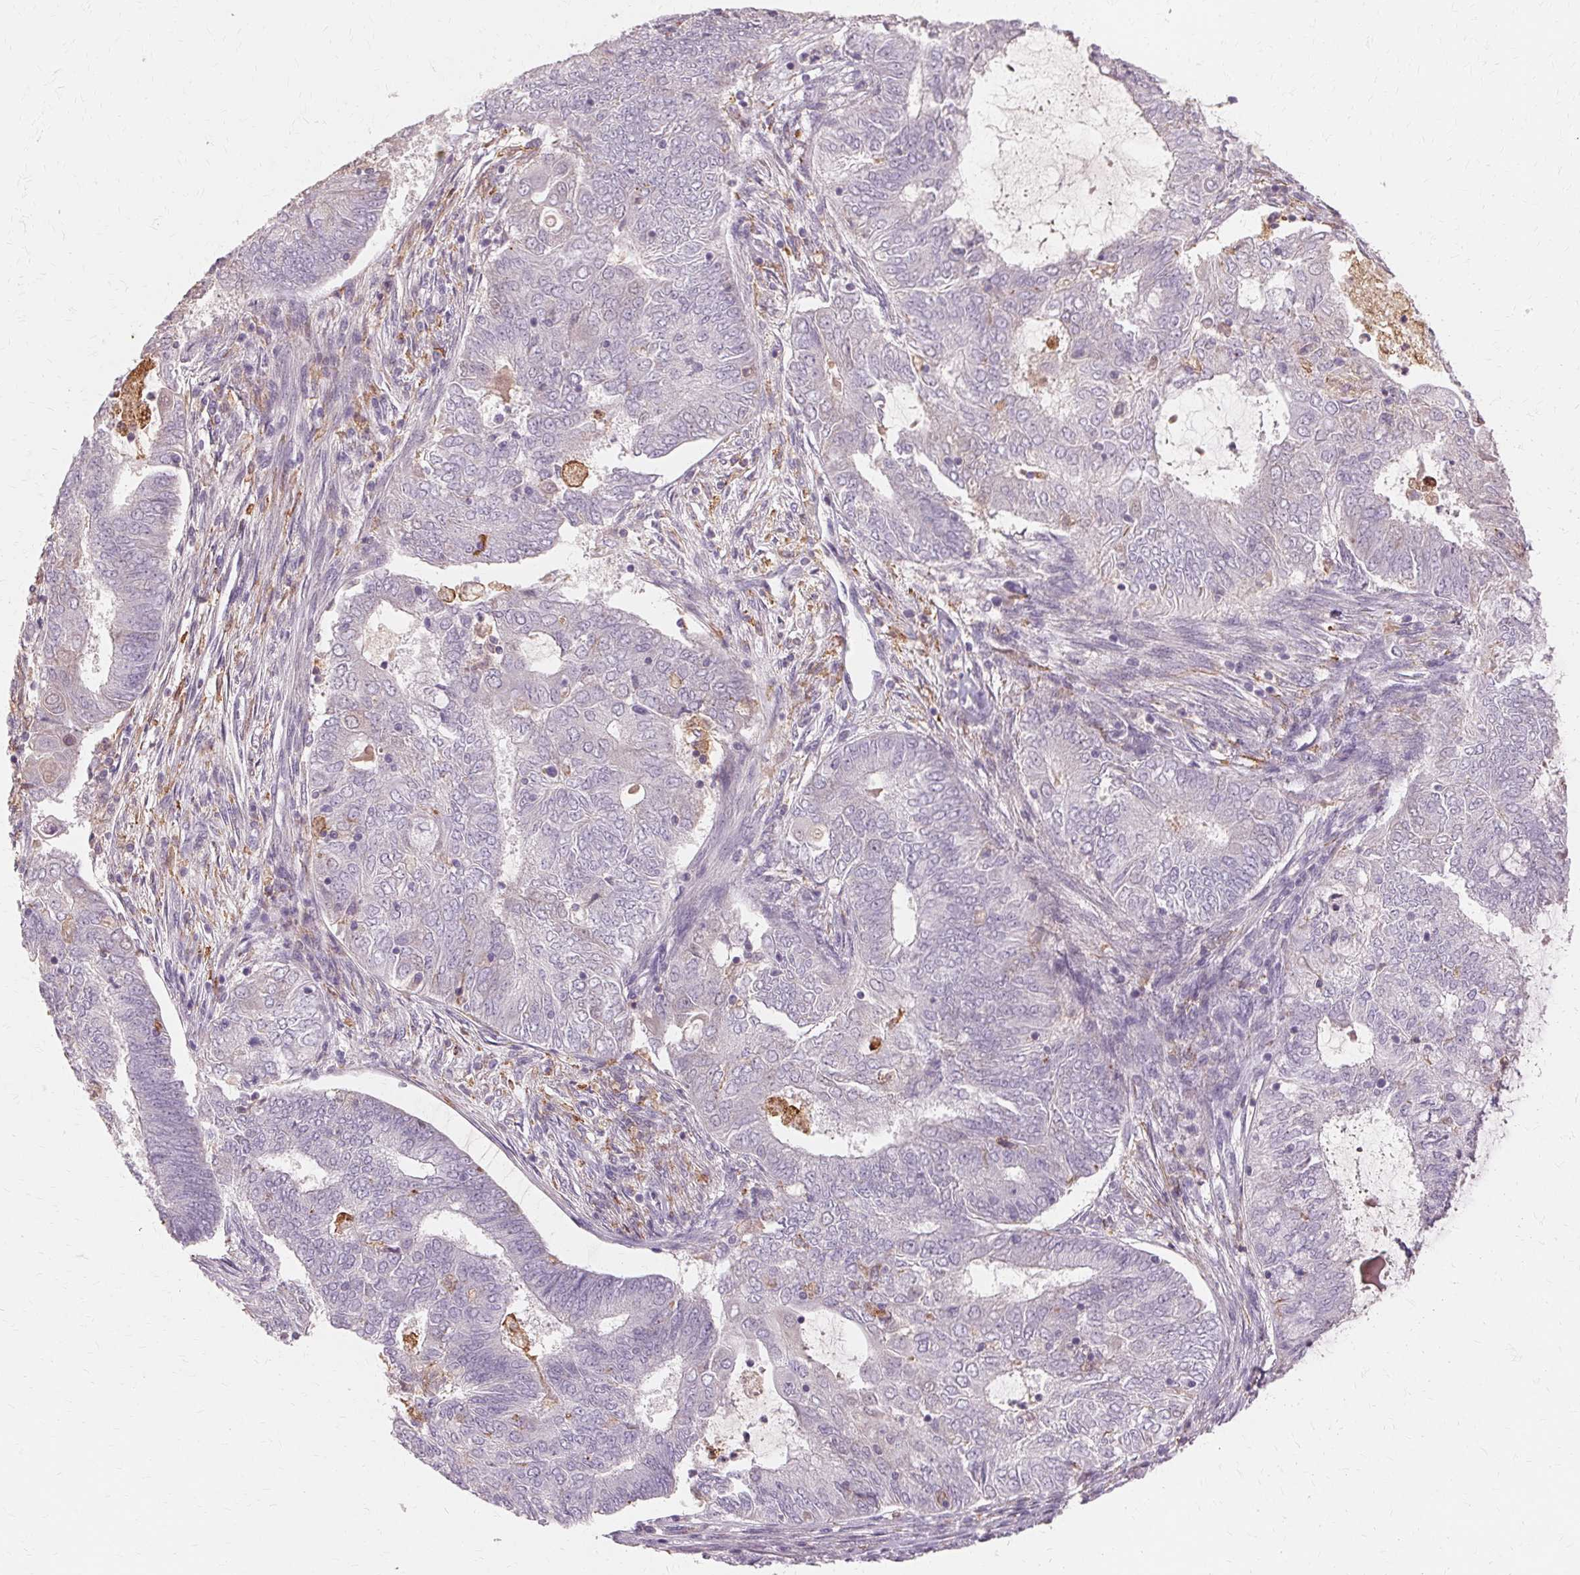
{"staining": {"intensity": "negative", "quantity": "none", "location": "none"}, "tissue": "endometrial cancer", "cell_type": "Tumor cells", "image_type": "cancer", "snomed": [{"axis": "morphology", "description": "Adenocarcinoma, NOS"}, {"axis": "topography", "description": "Endometrium"}], "caption": "High power microscopy photomicrograph of an IHC micrograph of endometrial cancer (adenocarcinoma), revealing no significant expression in tumor cells. Nuclei are stained in blue.", "gene": "IFNGR1", "patient": {"sex": "female", "age": 62}}